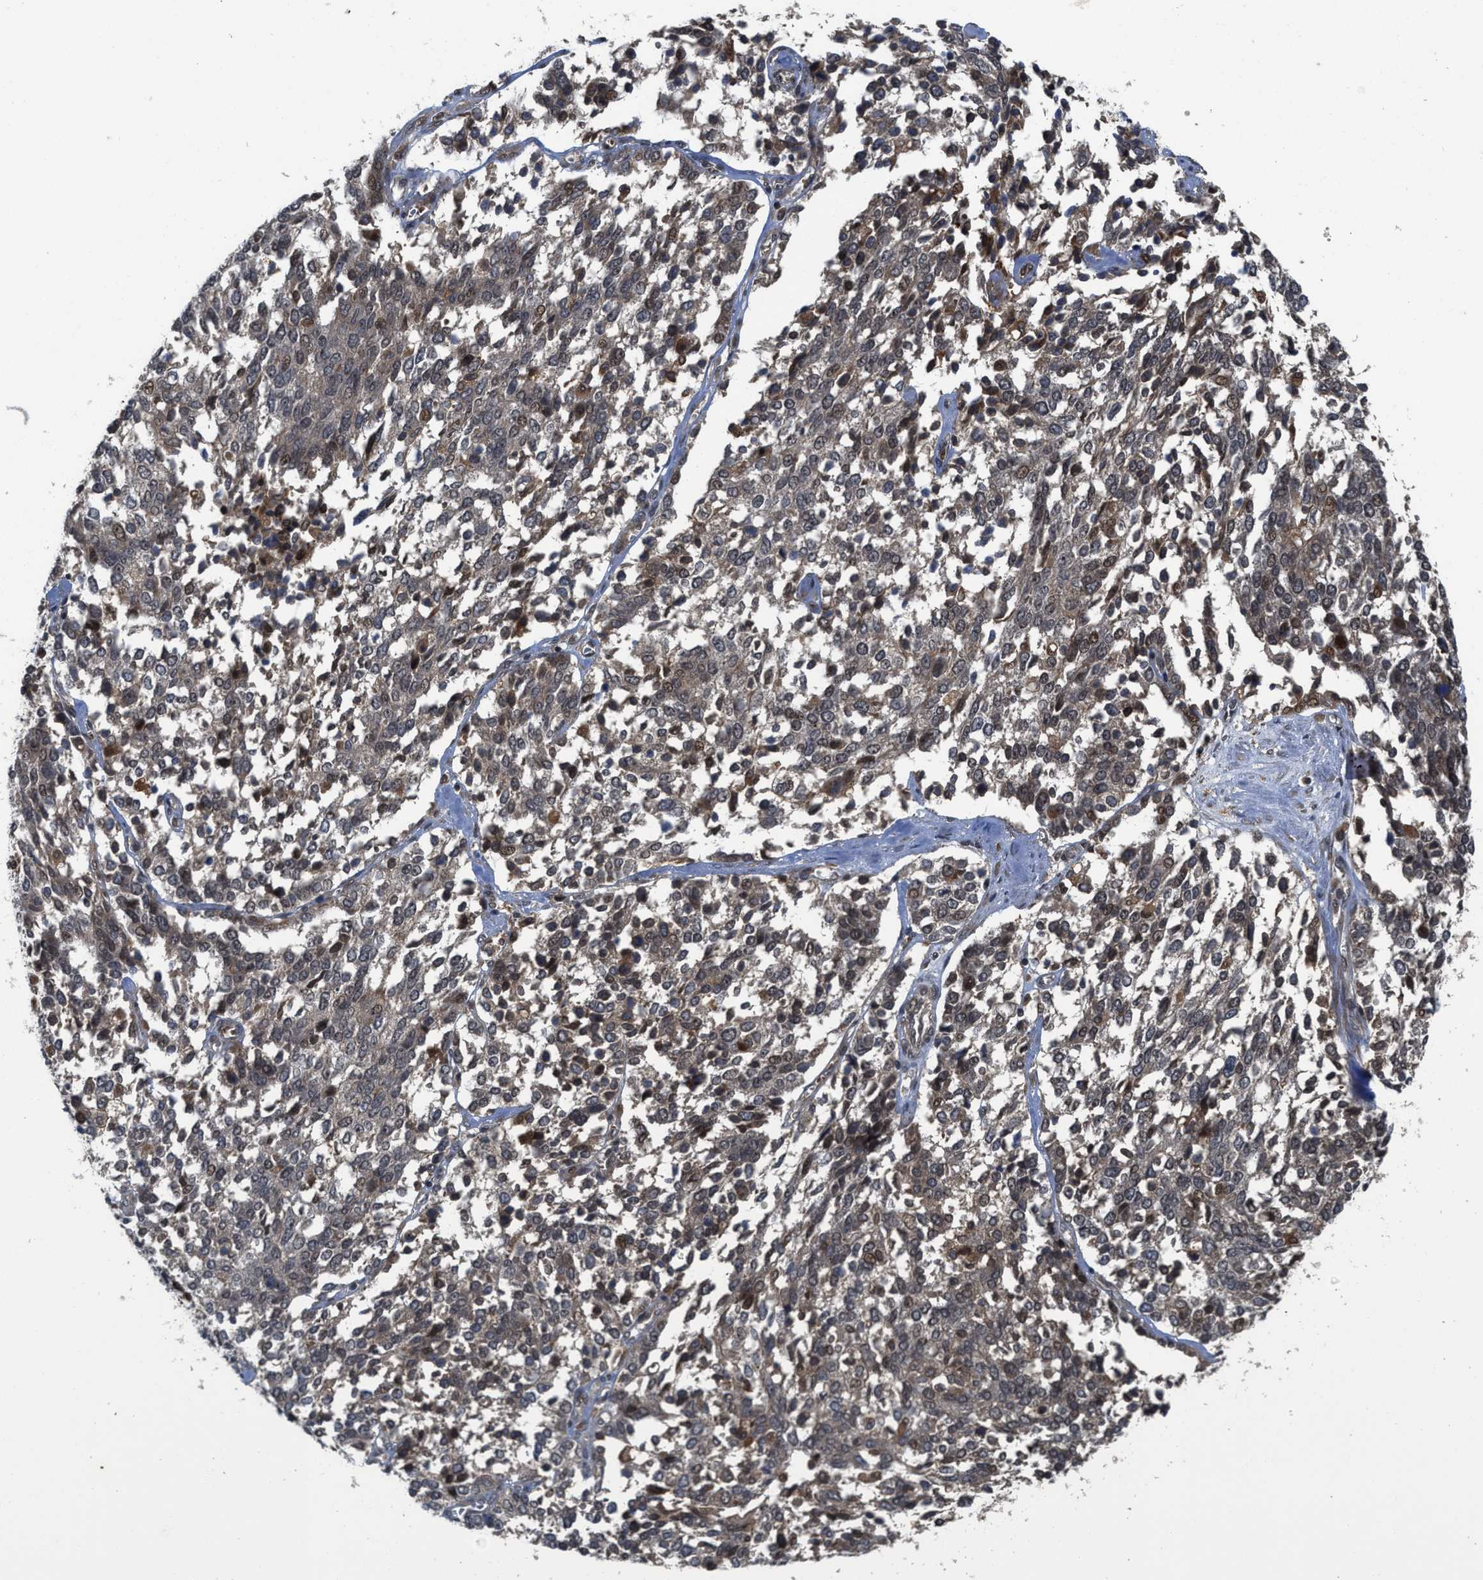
{"staining": {"intensity": "moderate", "quantity": "<25%", "location": "cytoplasmic/membranous,nuclear"}, "tissue": "ovarian cancer", "cell_type": "Tumor cells", "image_type": "cancer", "snomed": [{"axis": "morphology", "description": "Cystadenocarcinoma, serous, NOS"}, {"axis": "topography", "description": "Ovary"}], "caption": "Immunohistochemistry (DAB (3,3'-diaminobenzidine)) staining of ovarian serous cystadenocarcinoma displays moderate cytoplasmic/membranous and nuclear protein positivity in approximately <25% of tumor cells. (Stains: DAB in brown, nuclei in blue, Microscopy: brightfield microscopy at high magnification).", "gene": "DNAJC28", "patient": {"sex": "female", "age": 44}}